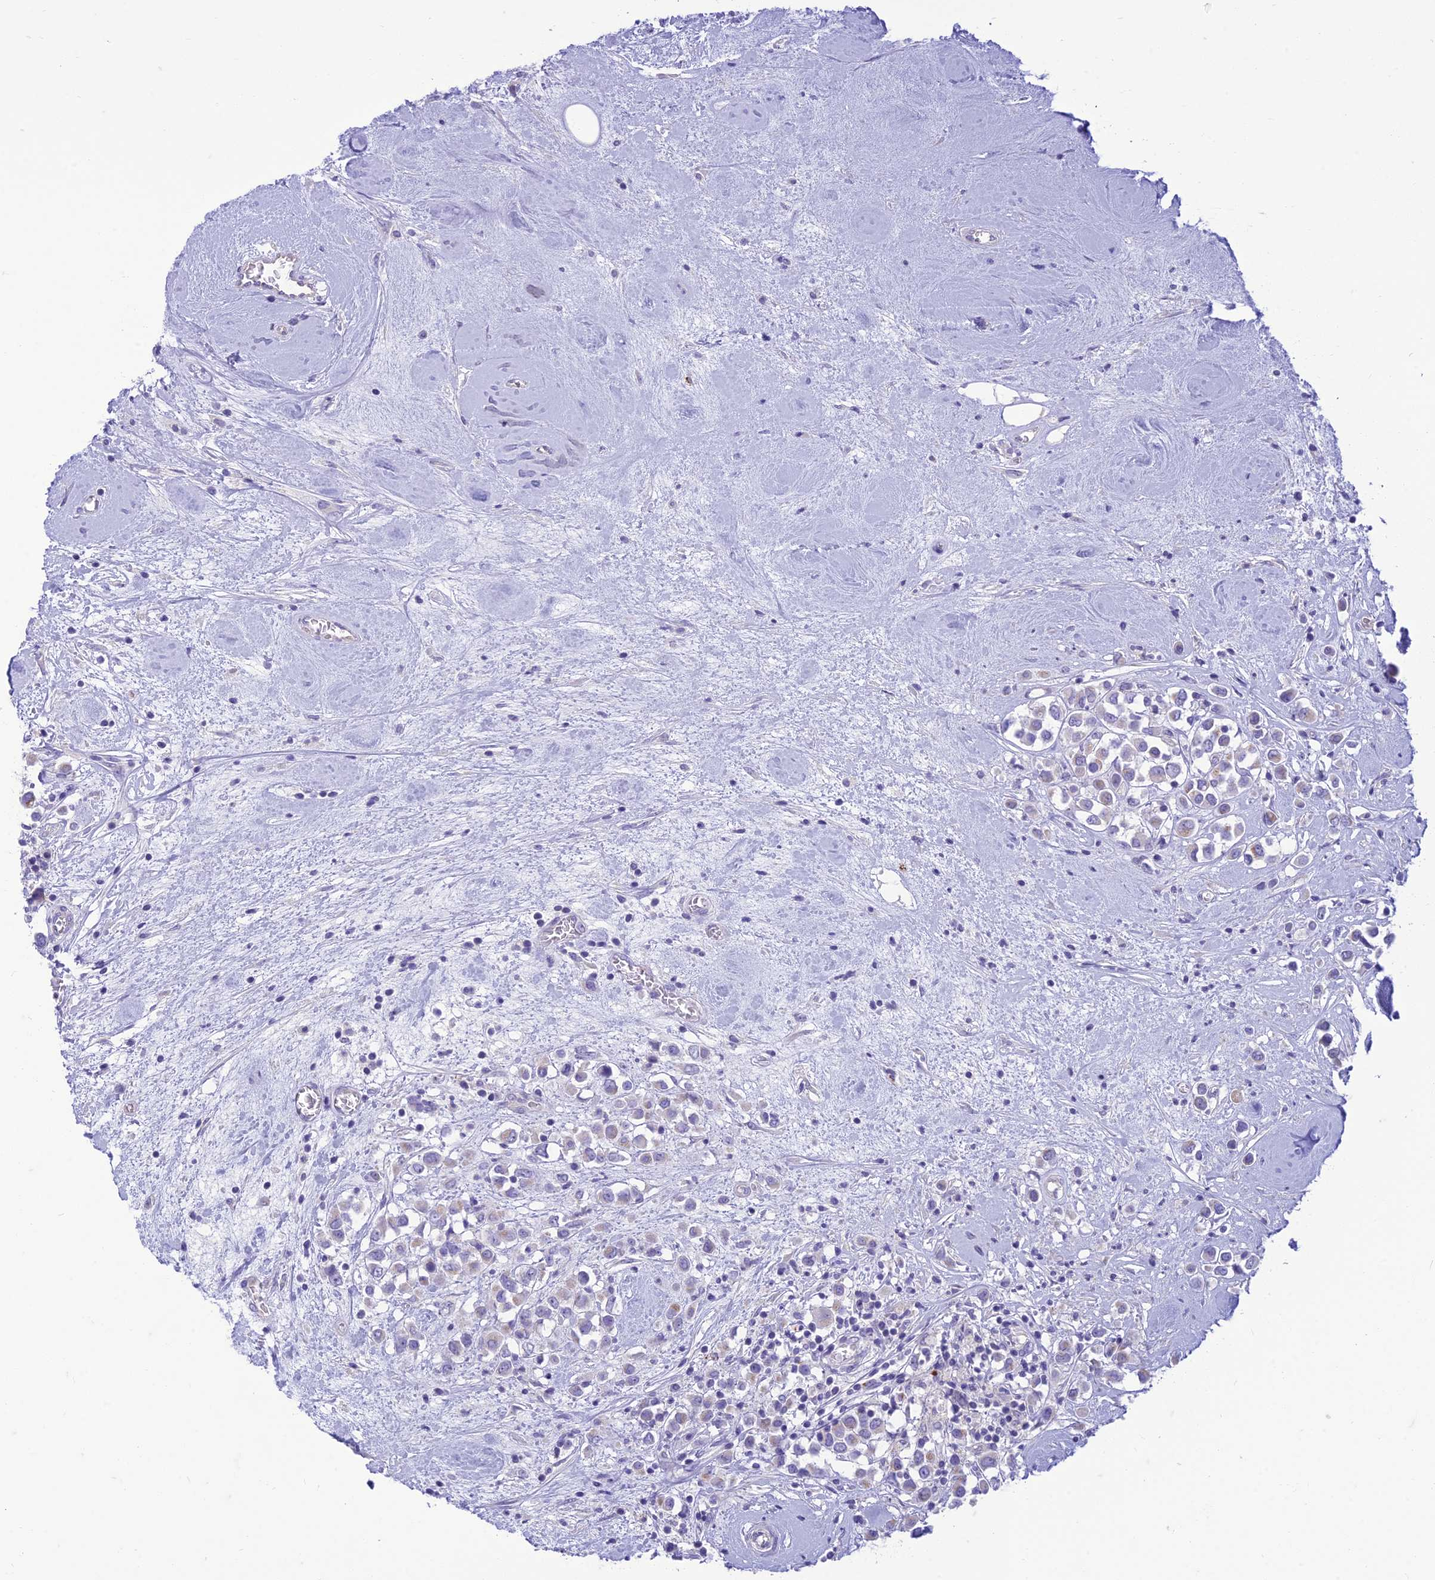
{"staining": {"intensity": "weak", "quantity": "<25%", "location": "cytoplasmic/membranous"}, "tissue": "breast cancer", "cell_type": "Tumor cells", "image_type": "cancer", "snomed": [{"axis": "morphology", "description": "Duct carcinoma"}, {"axis": "topography", "description": "Breast"}], "caption": "An IHC micrograph of breast invasive ductal carcinoma is shown. There is no staining in tumor cells of breast invasive ductal carcinoma.", "gene": "DHDH", "patient": {"sex": "female", "age": 61}}